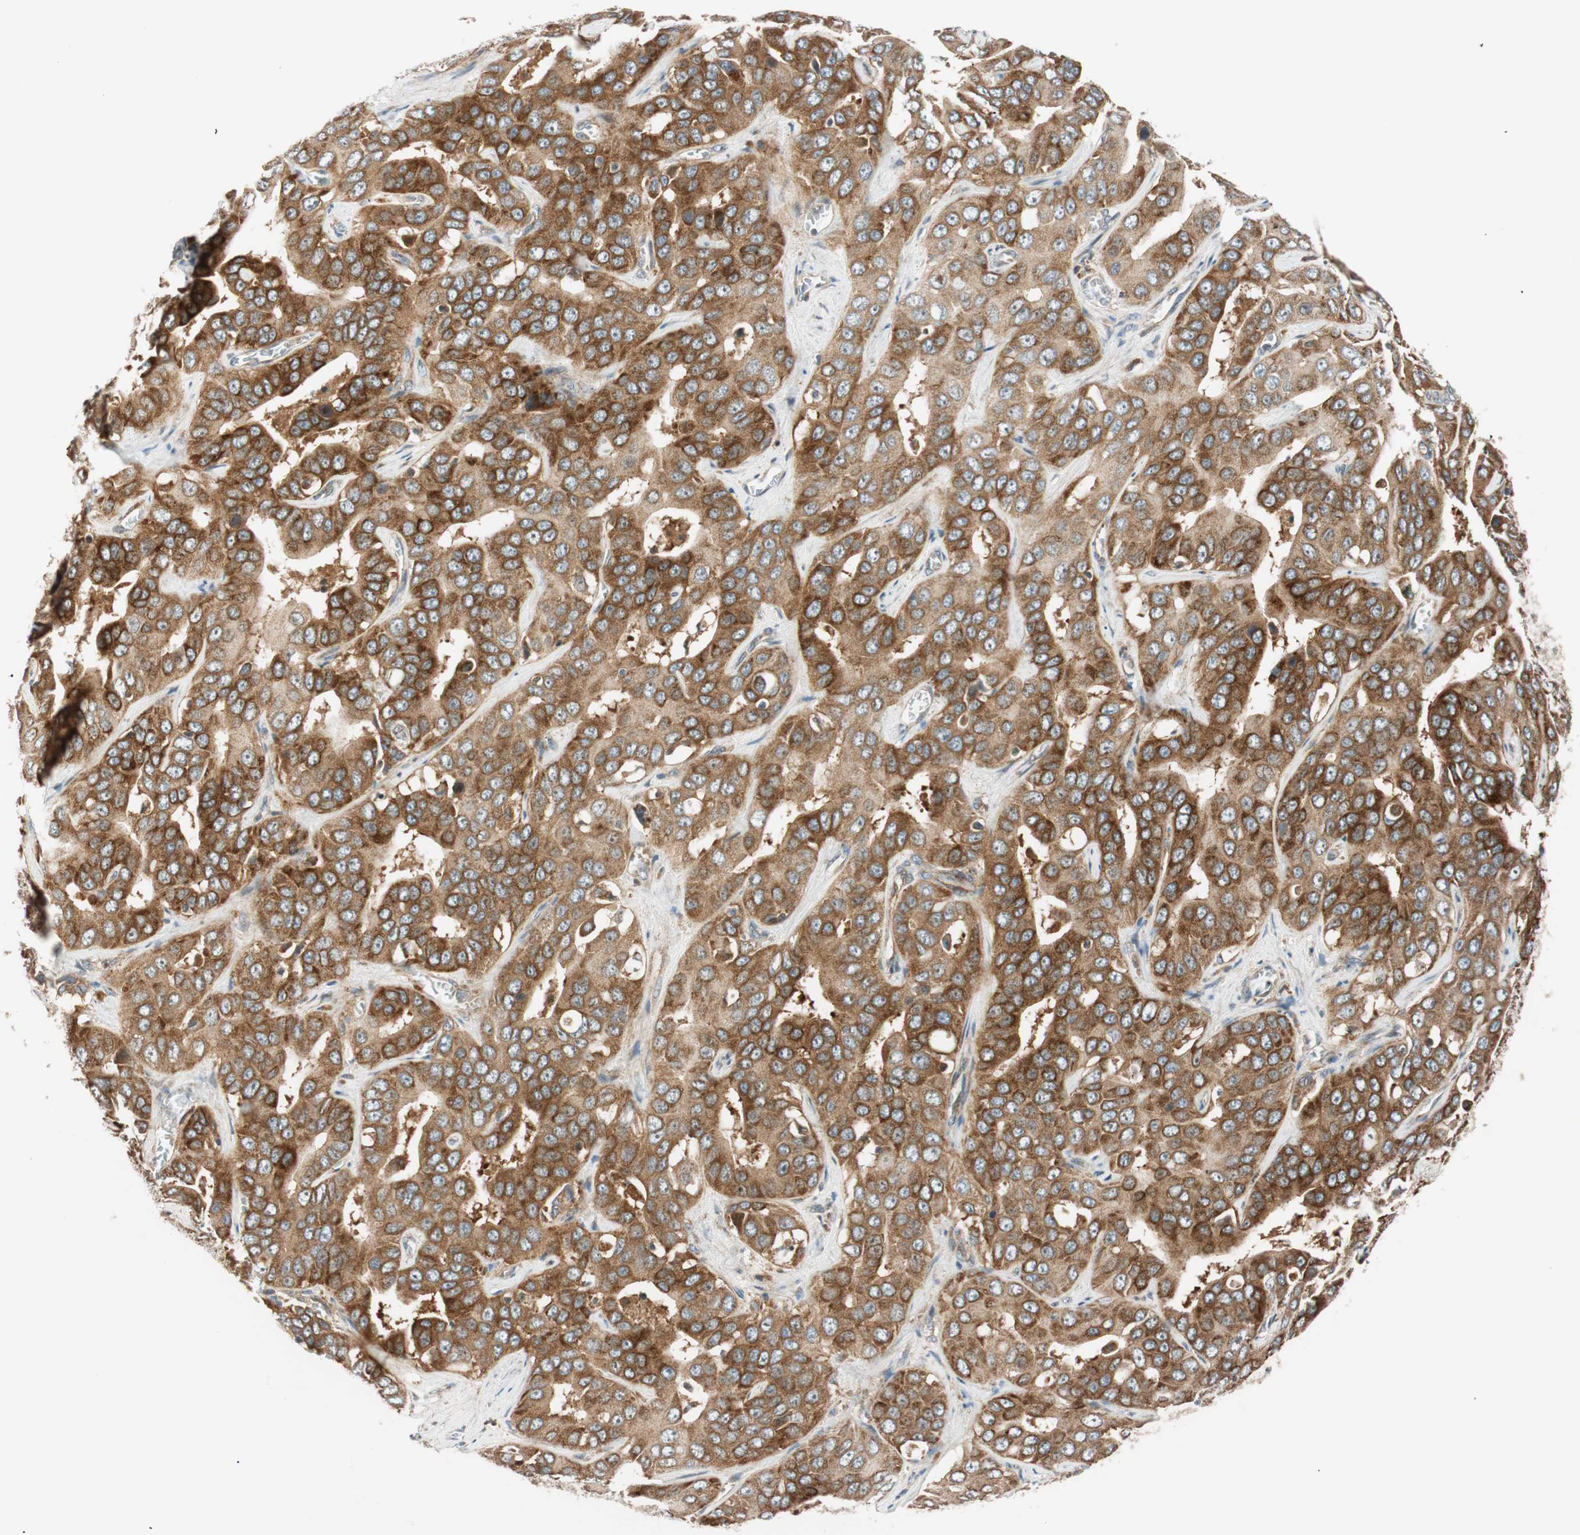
{"staining": {"intensity": "strong", "quantity": ">75%", "location": "cytoplasmic/membranous"}, "tissue": "liver cancer", "cell_type": "Tumor cells", "image_type": "cancer", "snomed": [{"axis": "morphology", "description": "Cholangiocarcinoma"}, {"axis": "topography", "description": "Liver"}], "caption": "Liver cancer was stained to show a protein in brown. There is high levels of strong cytoplasmic/membranous staining in approximately >75% of tumor cells.", "gene": "ABI1", "patient": {"sex": "female", "age": 52}}